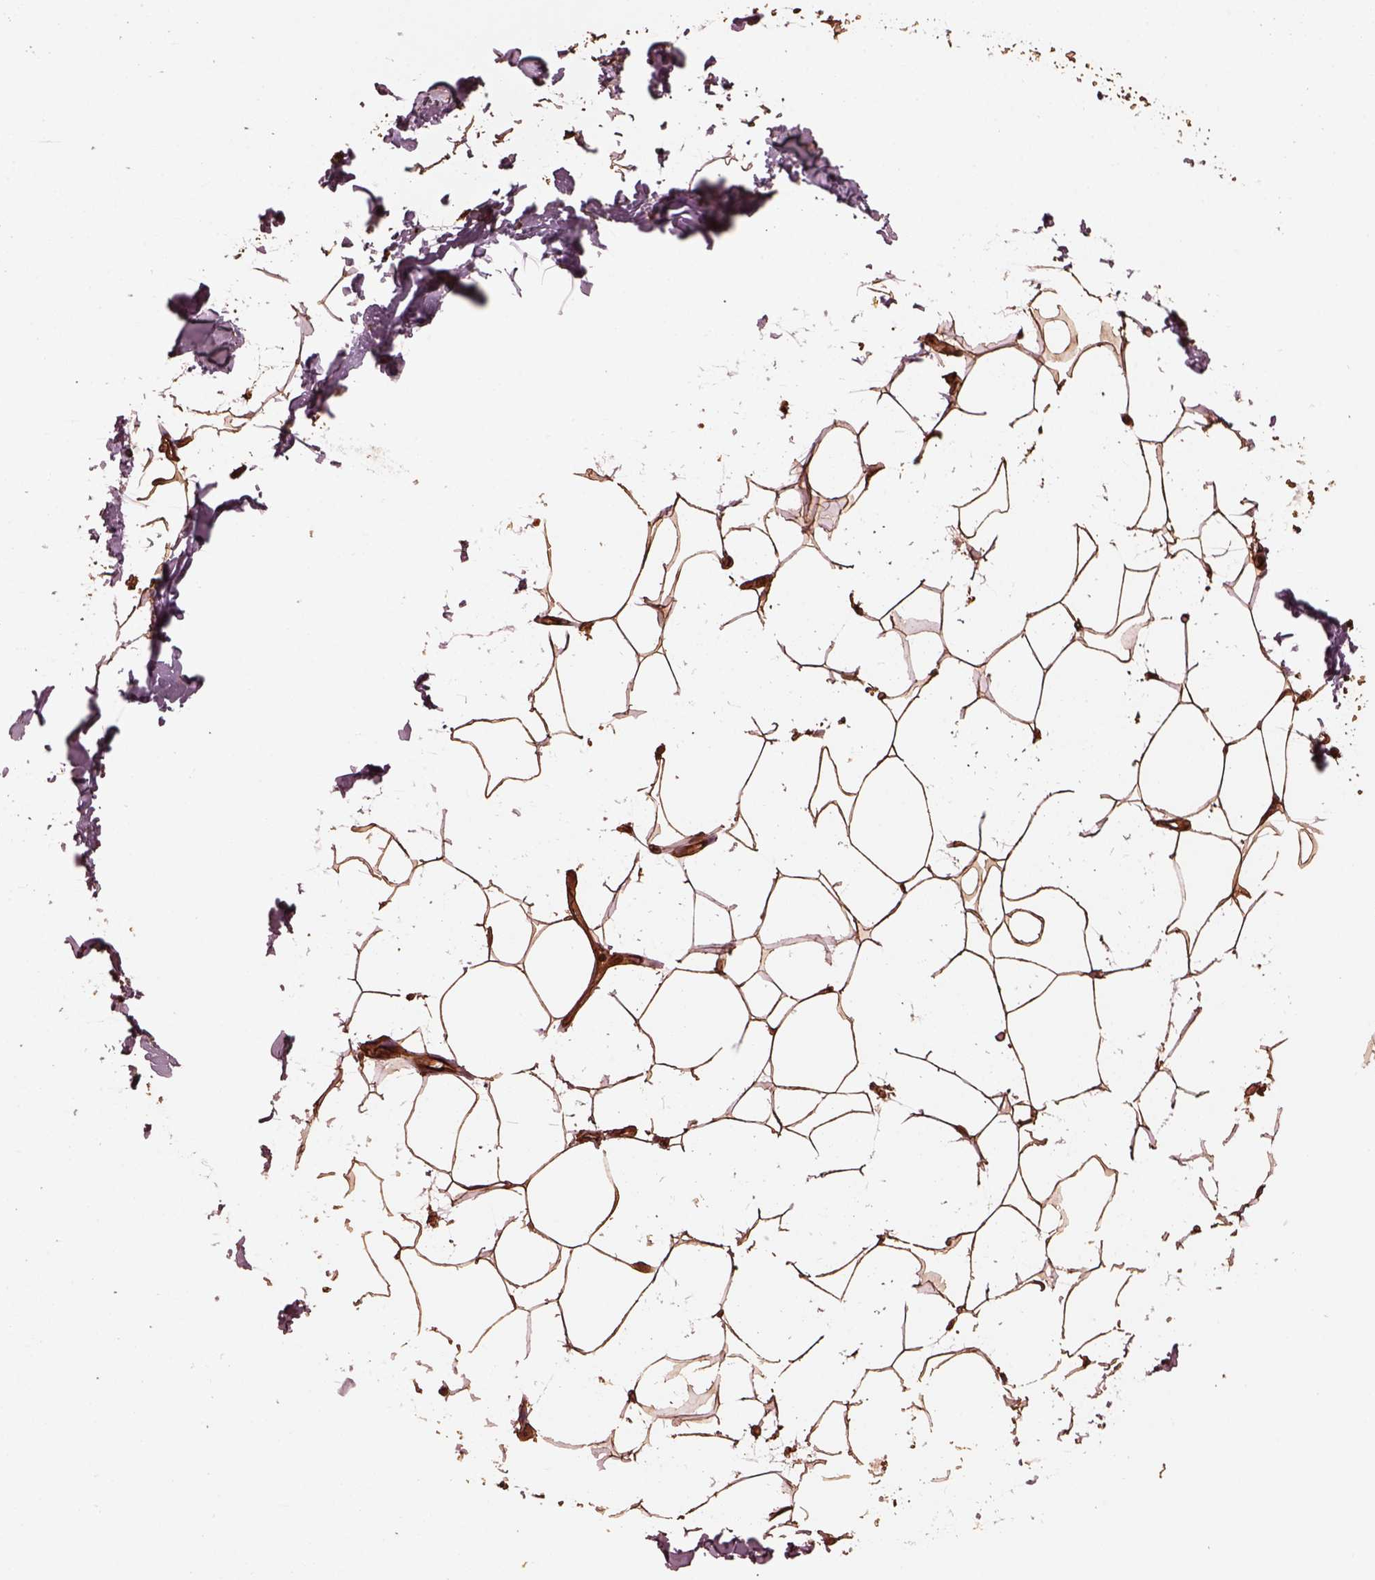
{"staining": {"intensity": "moderate", "quantity": ">75%", "location": "cytoplasmic/membranous"}, "tissue": "breast", "cell_type": "Adipocytes", "image_type": "normal", "snomed": [{"axis": "morphology", "description": "Normal tissue, NOS"}, {"axis": "topography", "description": "Breast"}], "caption": "Breast stained with DAB (3,3'-diaminobenzidine) immunohistochemistry reveals medium levels of moderate cytoplasmic/membranous expression in about >75% of adipocytes. (DAB IHC with brightfield microscopy, high magnification).", "gene": "GTPBP1", "patient": {"sex": "female", "age": 32}}